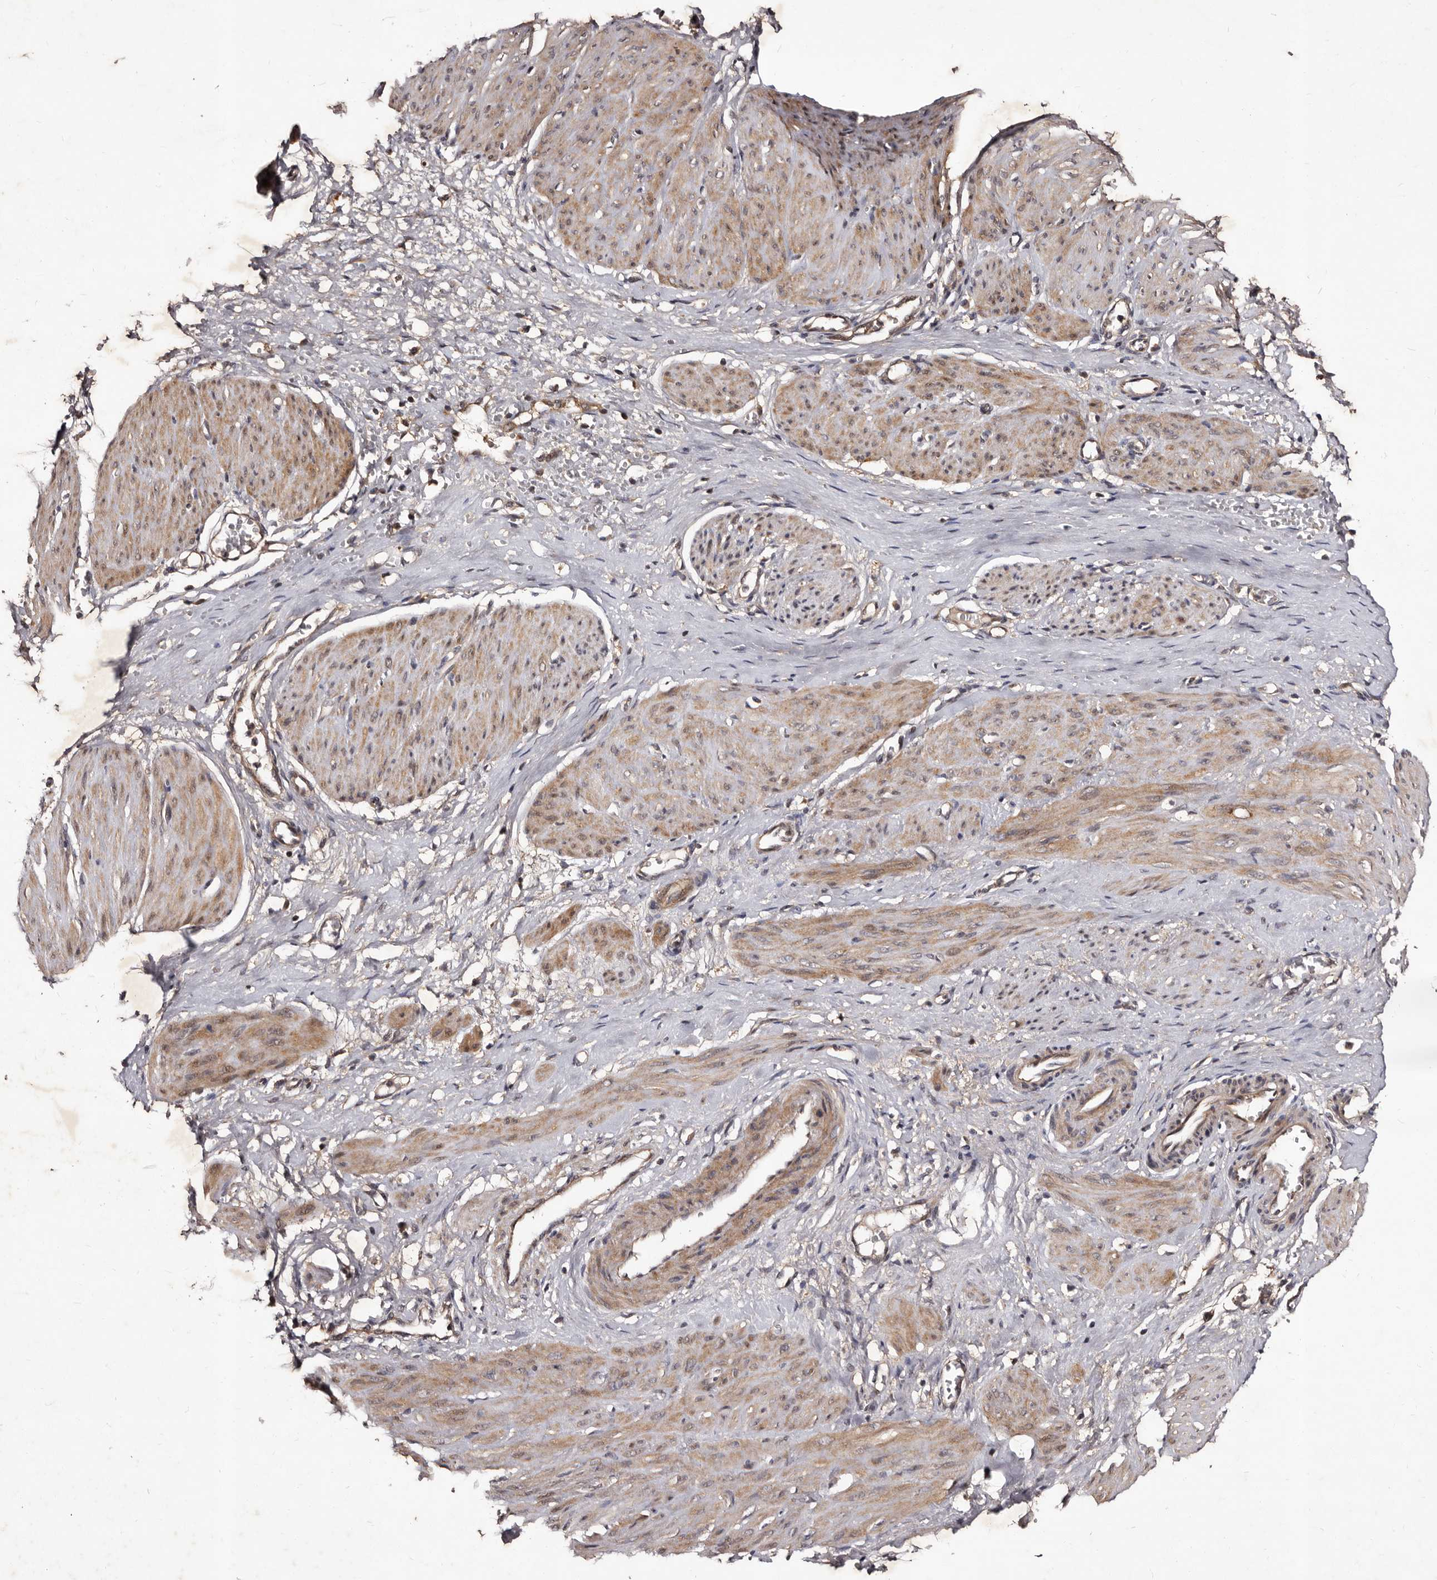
{"staining": {"intensity": "moderate", "quantity": ">75%", "location": "cytoplasmic/membranous"}, "tissue": "smooth muscle", "cell_type": "Smooth muscle cells", "image_type": "normal", "snomed": [{"axis": "morphology", "description": "Normal tissue, NOS"}, {"axis": "topography", "description": "Endometrium"}], "caption": "This image displays immunohistochemistry staining of benign human smooth muscle, with medium moderate cytoplasmic/membranous positivity in approximately >75% of smooth muscle cells.", "gene": "MKRN3", "patient": {"sex": "female", "age": 33}}